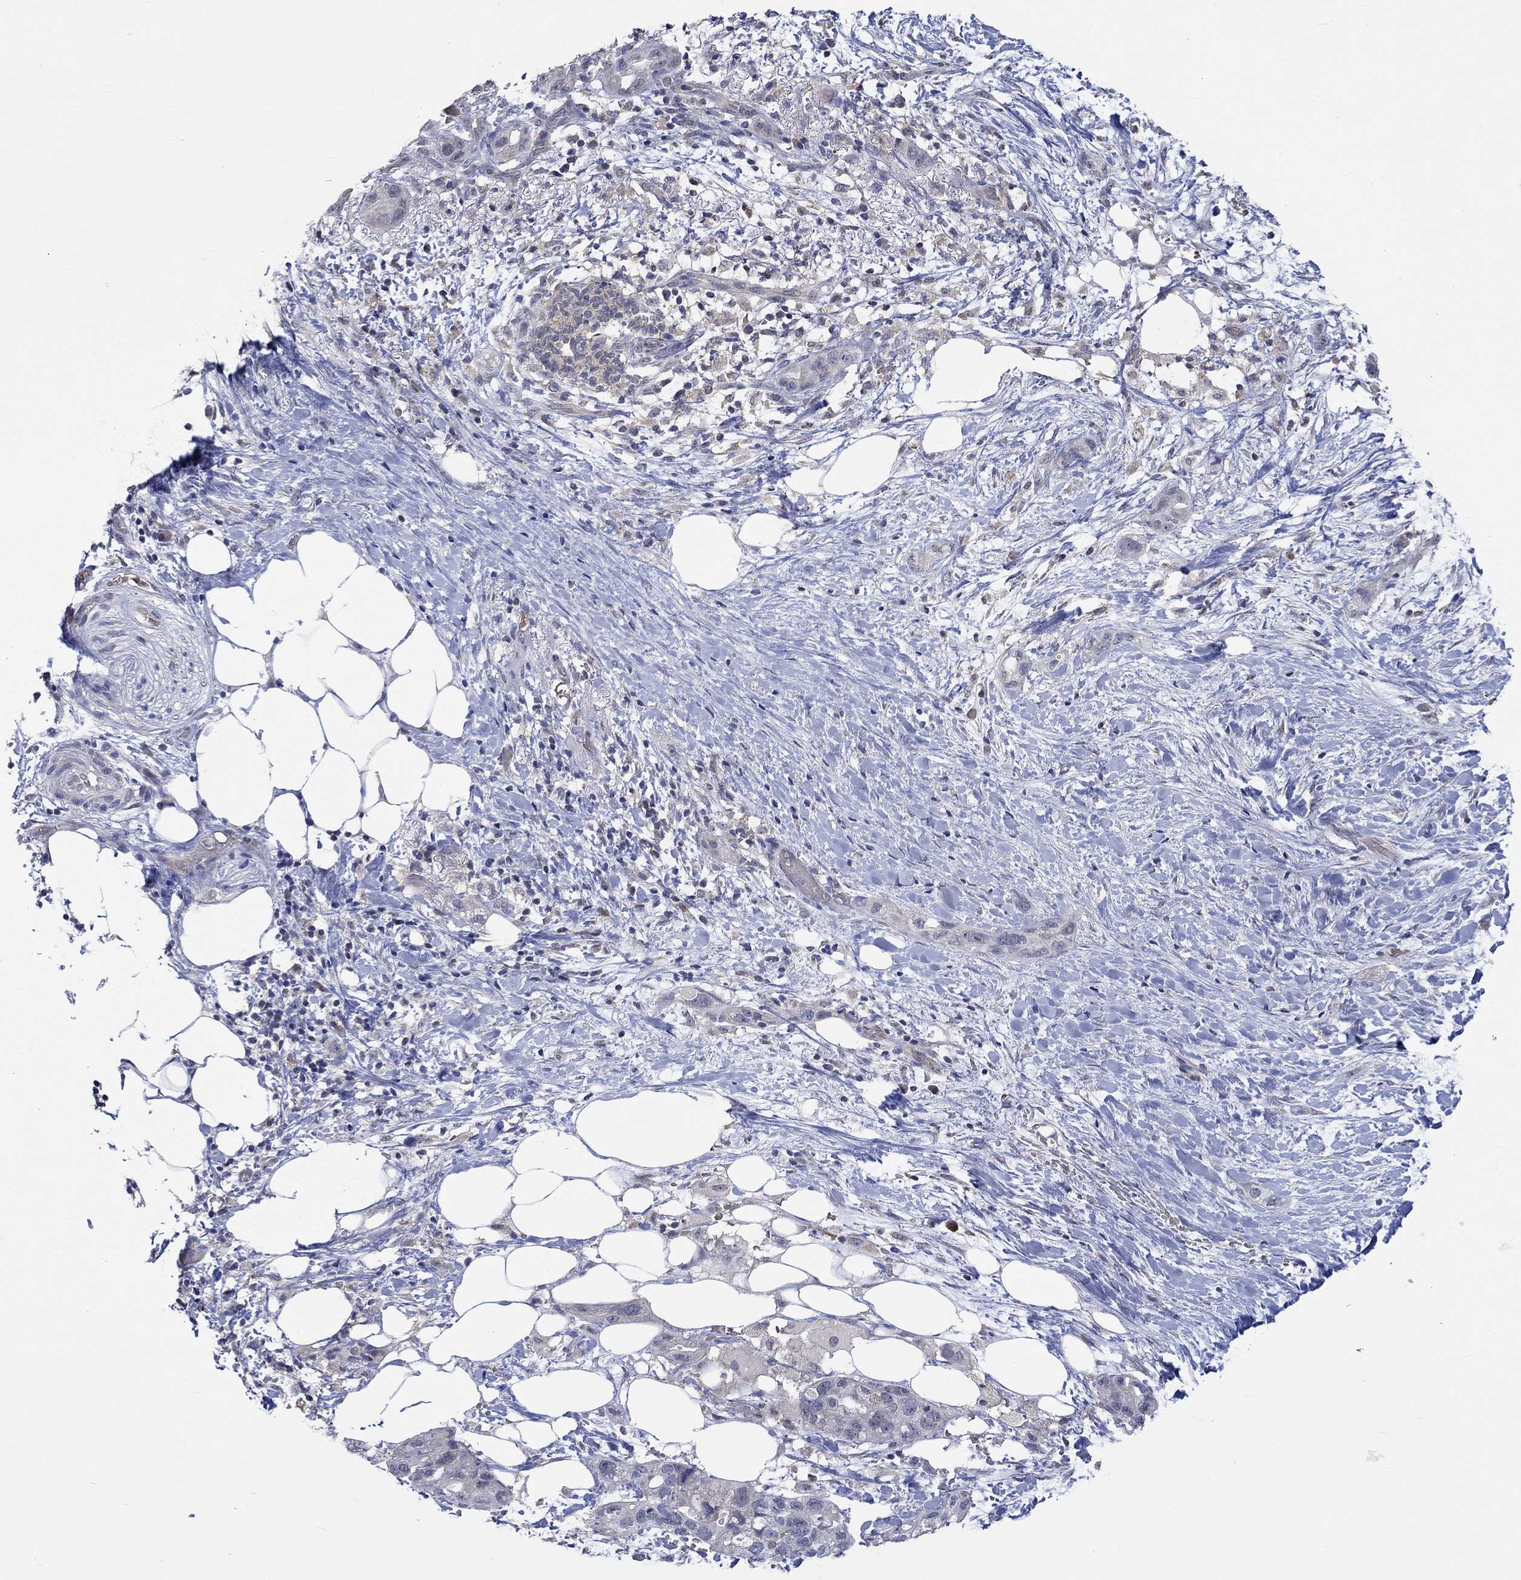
{"staining": {"intensity": "weak", "quantity": "<25%", "location": "cytoplasmic/membranous"}, "tissue": "pancreatic cancer", "cell_type": "Tumor cells", "image_type": "cancer", "snomed": [{"axis": "morphology", "description": "Adenocarcinoma, NOS"}, {"axis": "topography", "description": "Pancreas"}], "caption": "Tumor cells show no significant positivity in pancreatic adenocarcinoma.", "gene": "WASF1", "patient": {"sex": "female", "age": 72}}